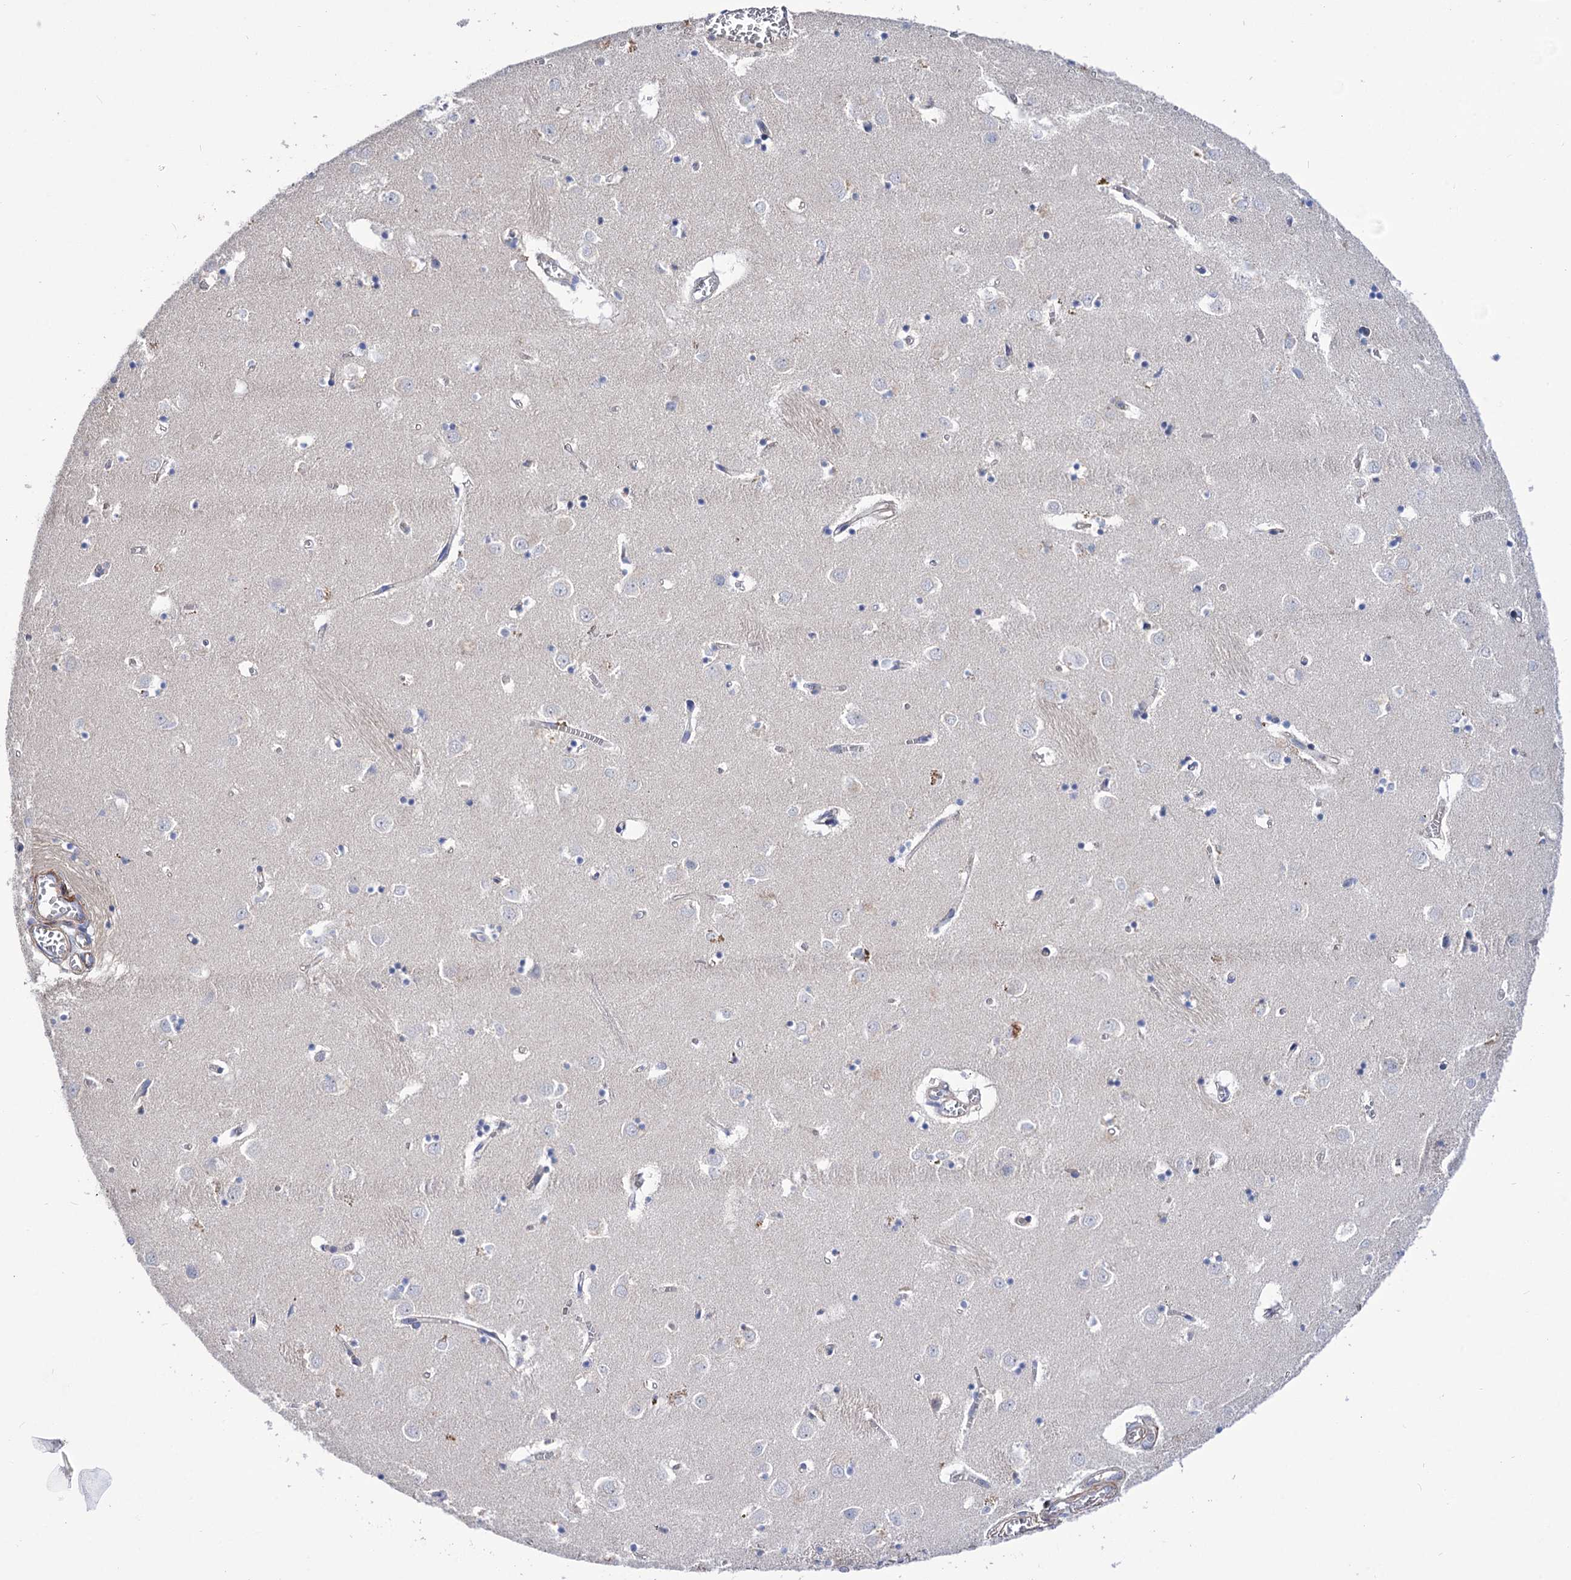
{"staining": {"intensity": "negative", "quantity": "none", "location": "none"}, "tissue": "caudate", "cell_type": "Glial cells", "image_type": "normal", "snomed": [{"axis": "morphology", "description": "Normal tissue, NOS"}, {"axis": "topography", "description": "Lateral ventricle wall"}], "caption": "High power microscopy micrograph of an IHC photomicrograph of normal caudate, revealing no significant positivity in glial cells.", "gene": "NUDCD2", "patient": {"sex": "male", "age": 70}}